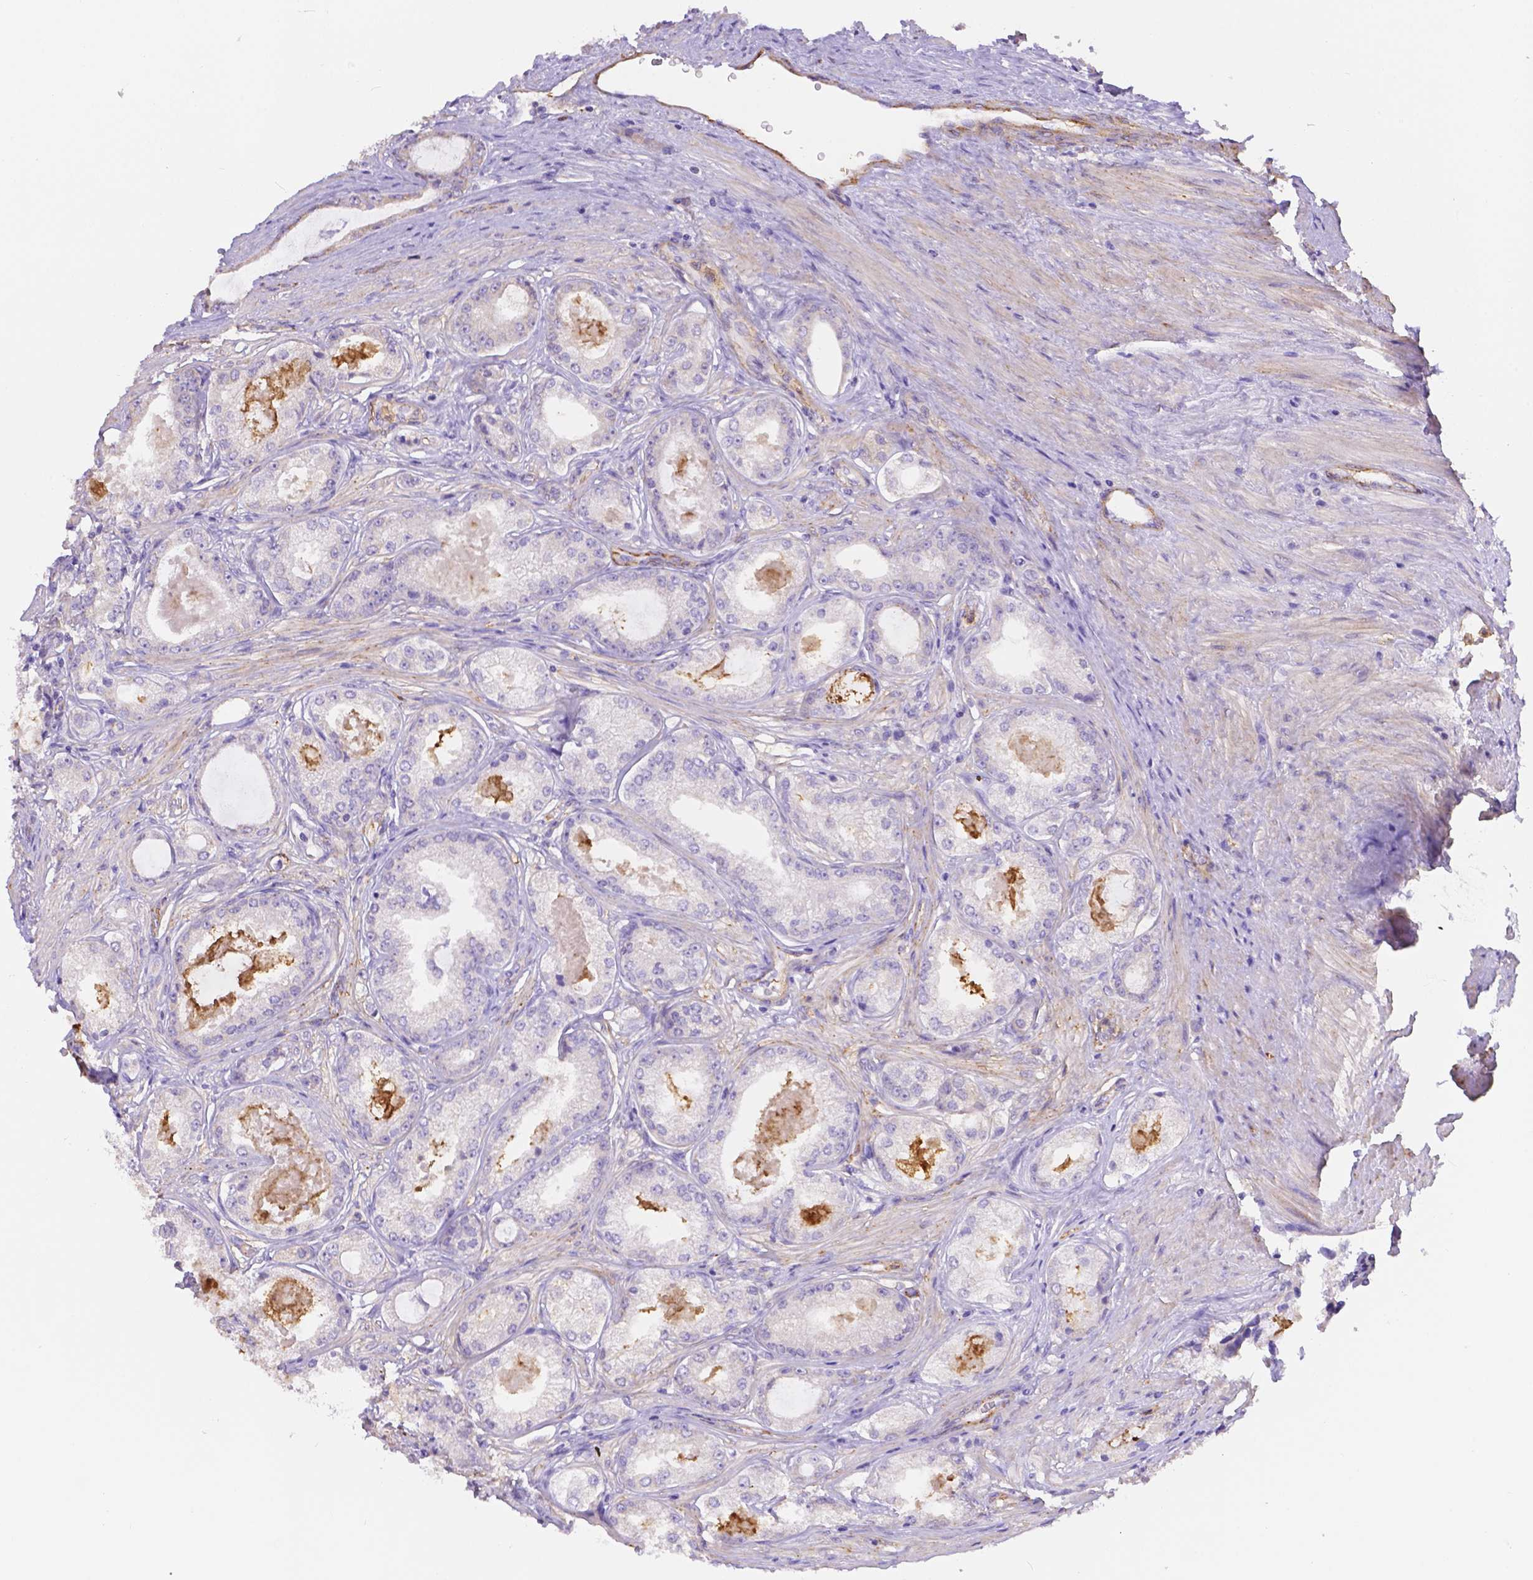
{"staining": {"intensity": "negative", "quantity": "none", "location": "none"}, "tissue": "prostate cancer", "cell_type": "Tumor cells", "image_type": "cancer", "snomed": [{"axis": "morphology", "description": "Adenocarcinoma, Low grade"}, {"axis": "topography", "description": "Prostate"}], "caption": "There is no significant positivity in tumor cells of adenocarcinoma (low-grade) (prostate).", "gene": "NXPE2", "patient": {"sex": "male", "age": 68}}